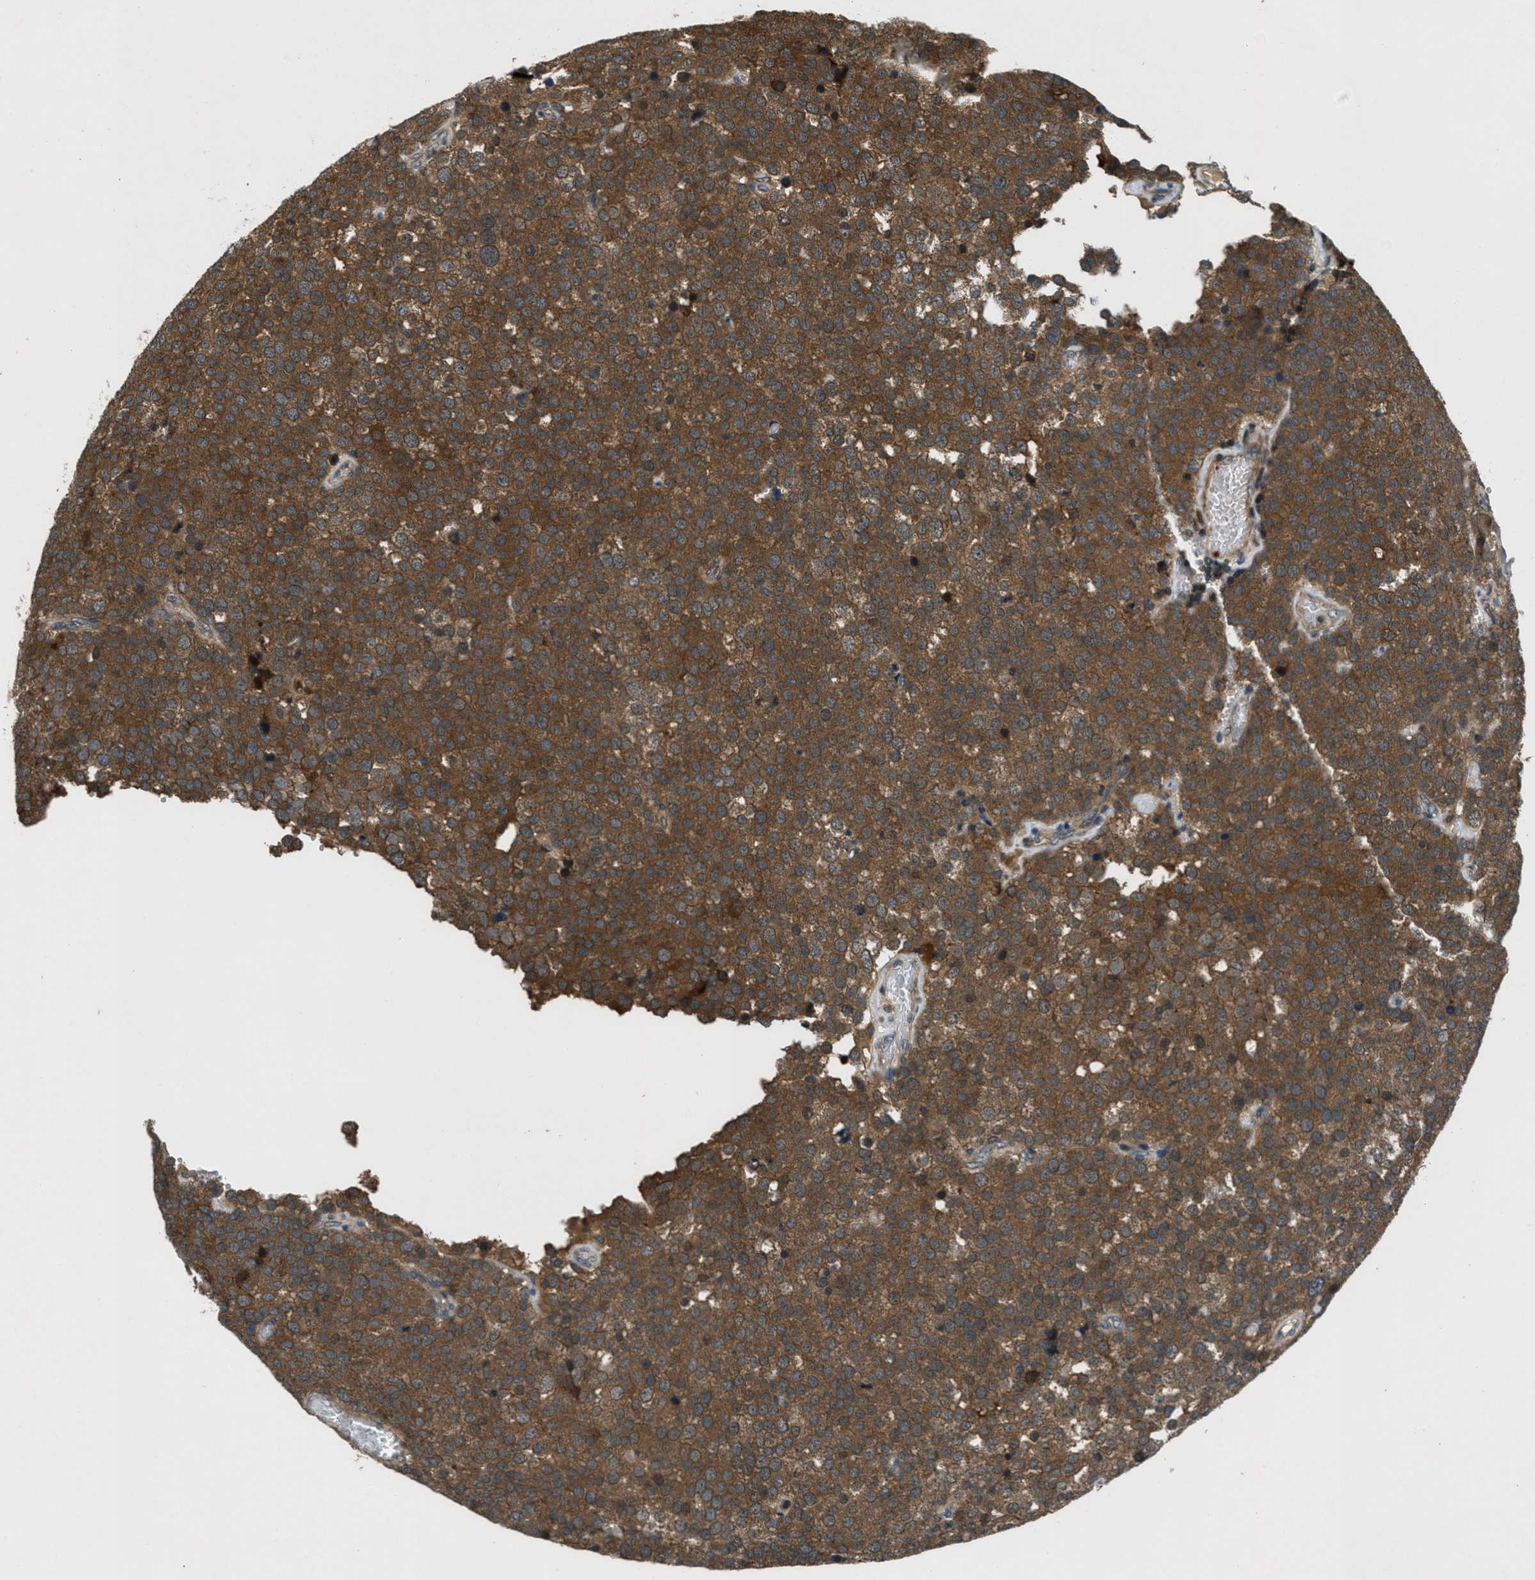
{"staining": {"intensity": "strong", "quantity": ">75%", "location": "cytoplasmic/membranous"}, "tissue": "testis cancer", "cell_type": "Tumor cells", "image_type": "cancer", "snomed": [{"axis": "morphology", "description": "Normal tissue, NOS"}, {"axis": "morphology", "description": "Seminoma, NOS"}, {"axis": "topography", "description": "Testis"}], "caption": "Protein expression analysis of human testis seminoma reveals strong cytoplasmic/membranous positivity in about >75% of tumor cells.", "gene": "EPSTI1", "patient": {"sex": "male", "age": 71}}